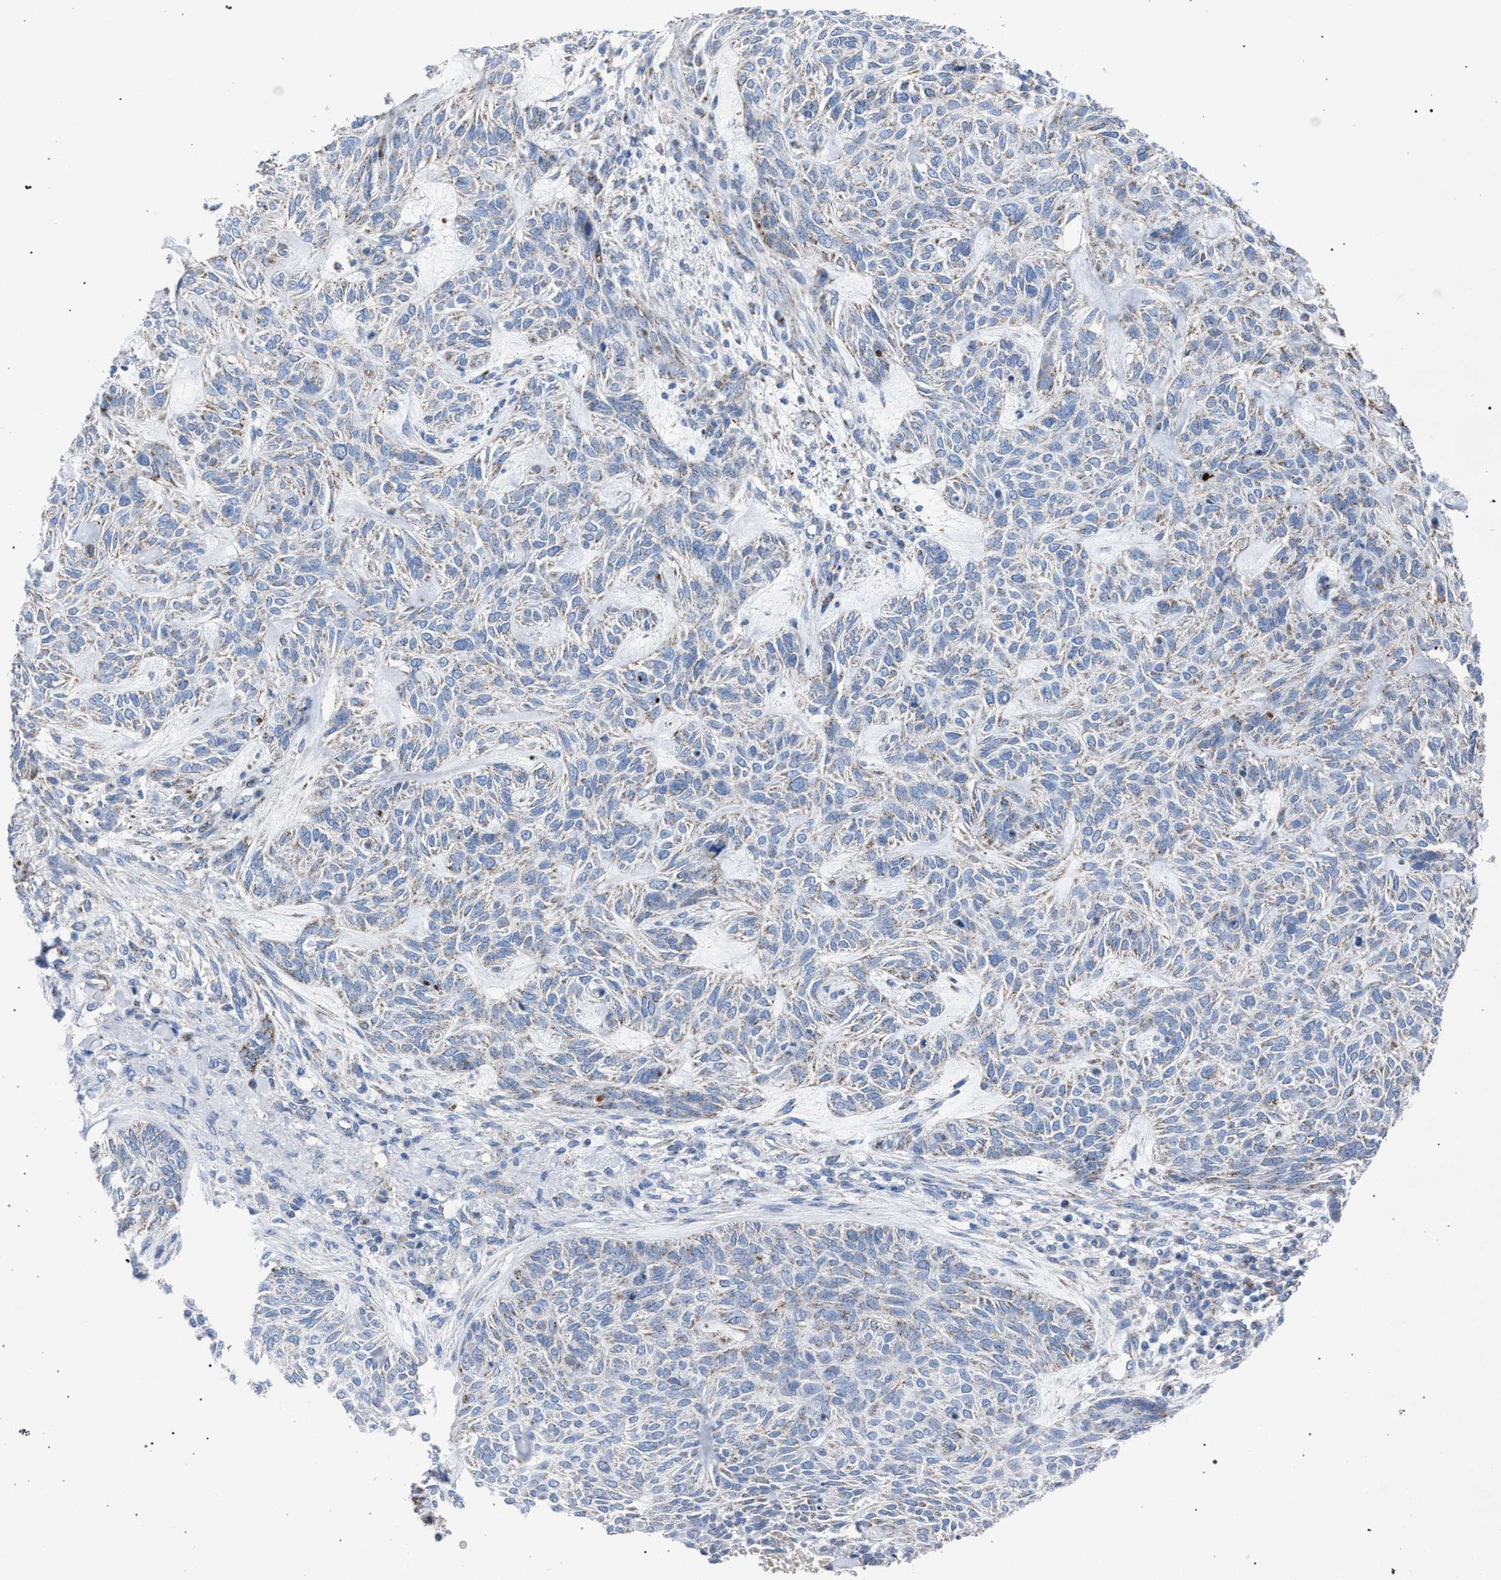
{"staining": {"intensity": "negative", "quantity": "none", "location": "none"}, "tissue": "skin cancer", "cell_type": "Tumor cells", "image_type": "cancer", "snomed": [{"axis": "morphology", "description": "Basal cell carcinoma"}, {"axis": "topography", "description": "Skin"}], "caption": "The photomicrograph displays no staining of tumor cells in basal cell carcinoma (skin).", "gene": "HSD17B4", "patient": {"sex": "male", "age": 55}}